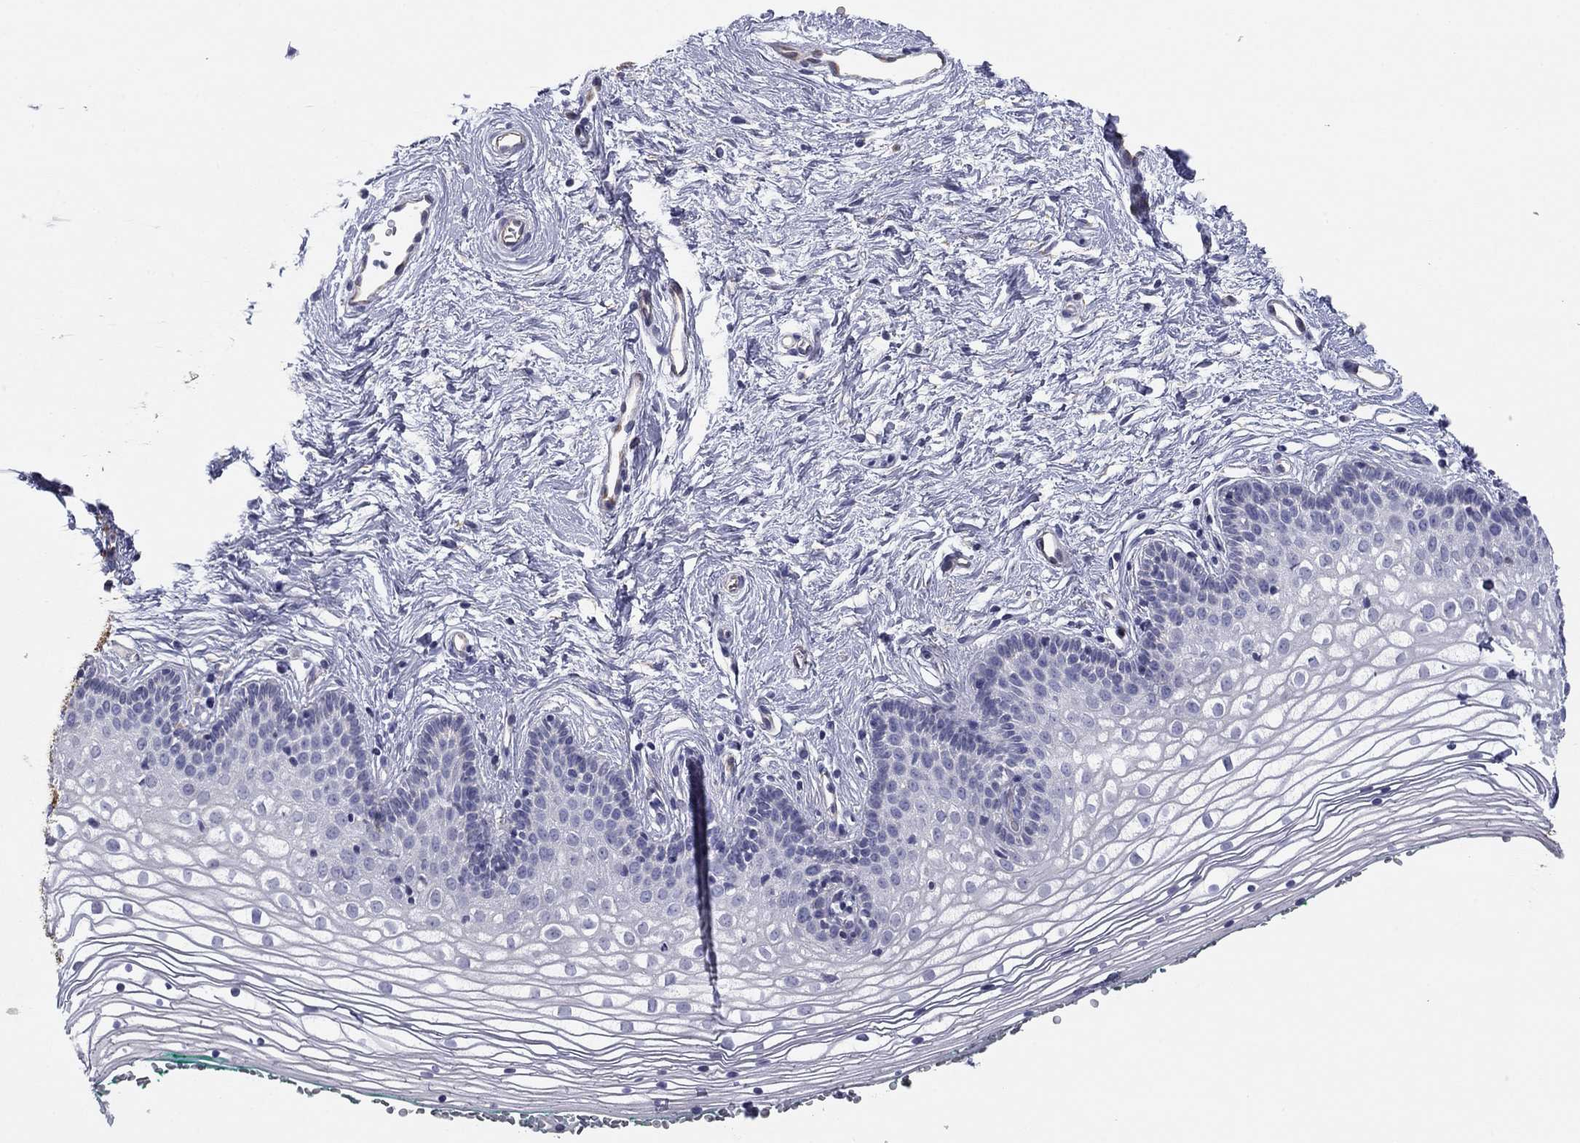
{"staining": {"intensity": "negative", "quantity": "none", "location": "none"}, "tissue": "vagina", "cell_type": "Squamous epithelial cells", "image_type": "normal", "snomed": [{"axis": "morphology", "description": "Normal tissue, NOS"}, {"axis": "topography", "description": "Vagina"}], "caption": "High magnification brightfield microscopy of normal vagina stained with DAB (brown) and counterstained with hematoxylin (blue): squamous epithelial cells show no significant expression. Brightfield microscopy of immunohistochemistry stained with DAB (3,3'-diaminobenzidine) (brown) and hematoxylin (blue), captured at high magnification.", "gene": "SEPTIN3", "patient": {"sex": "female", "age": 36}}